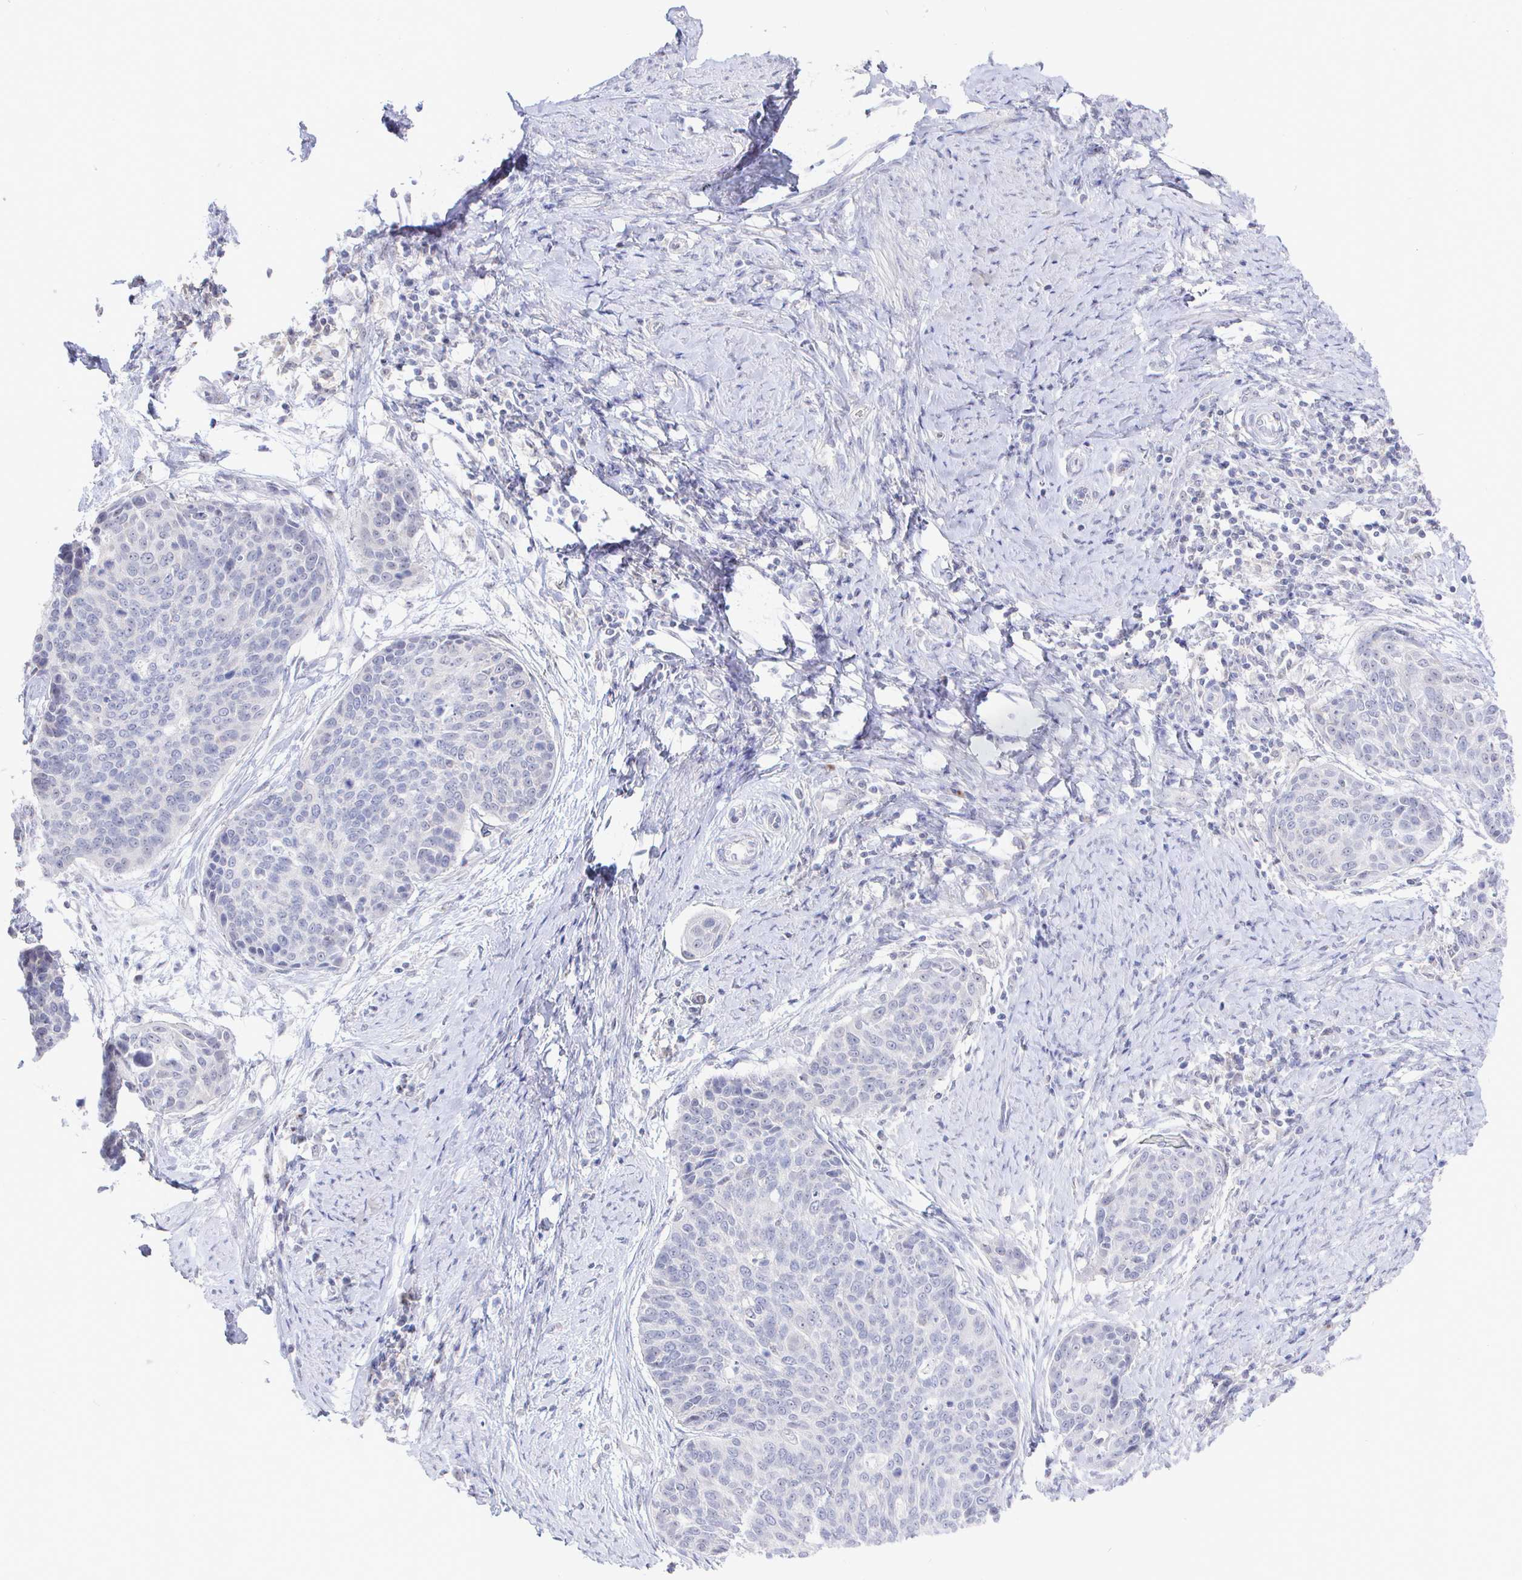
{"staining": {"intensity": "negative", "quantity": "none", "location": "none"}, "tissue": "cervical cancer", "cell_type": "Tumor cells", "image_type": "cancer", "snomed": [{"axis": "morphology", "description": "Squamous cell carcinoma, NOS"}, {"axis": "topography", "description": "Cervix"}], "caption": "Micrograph shows no significant protein staining in tumor cells of cervical cancer.", "gene": "LRRC23", "patient": {"sex": "female", "age": 69}}